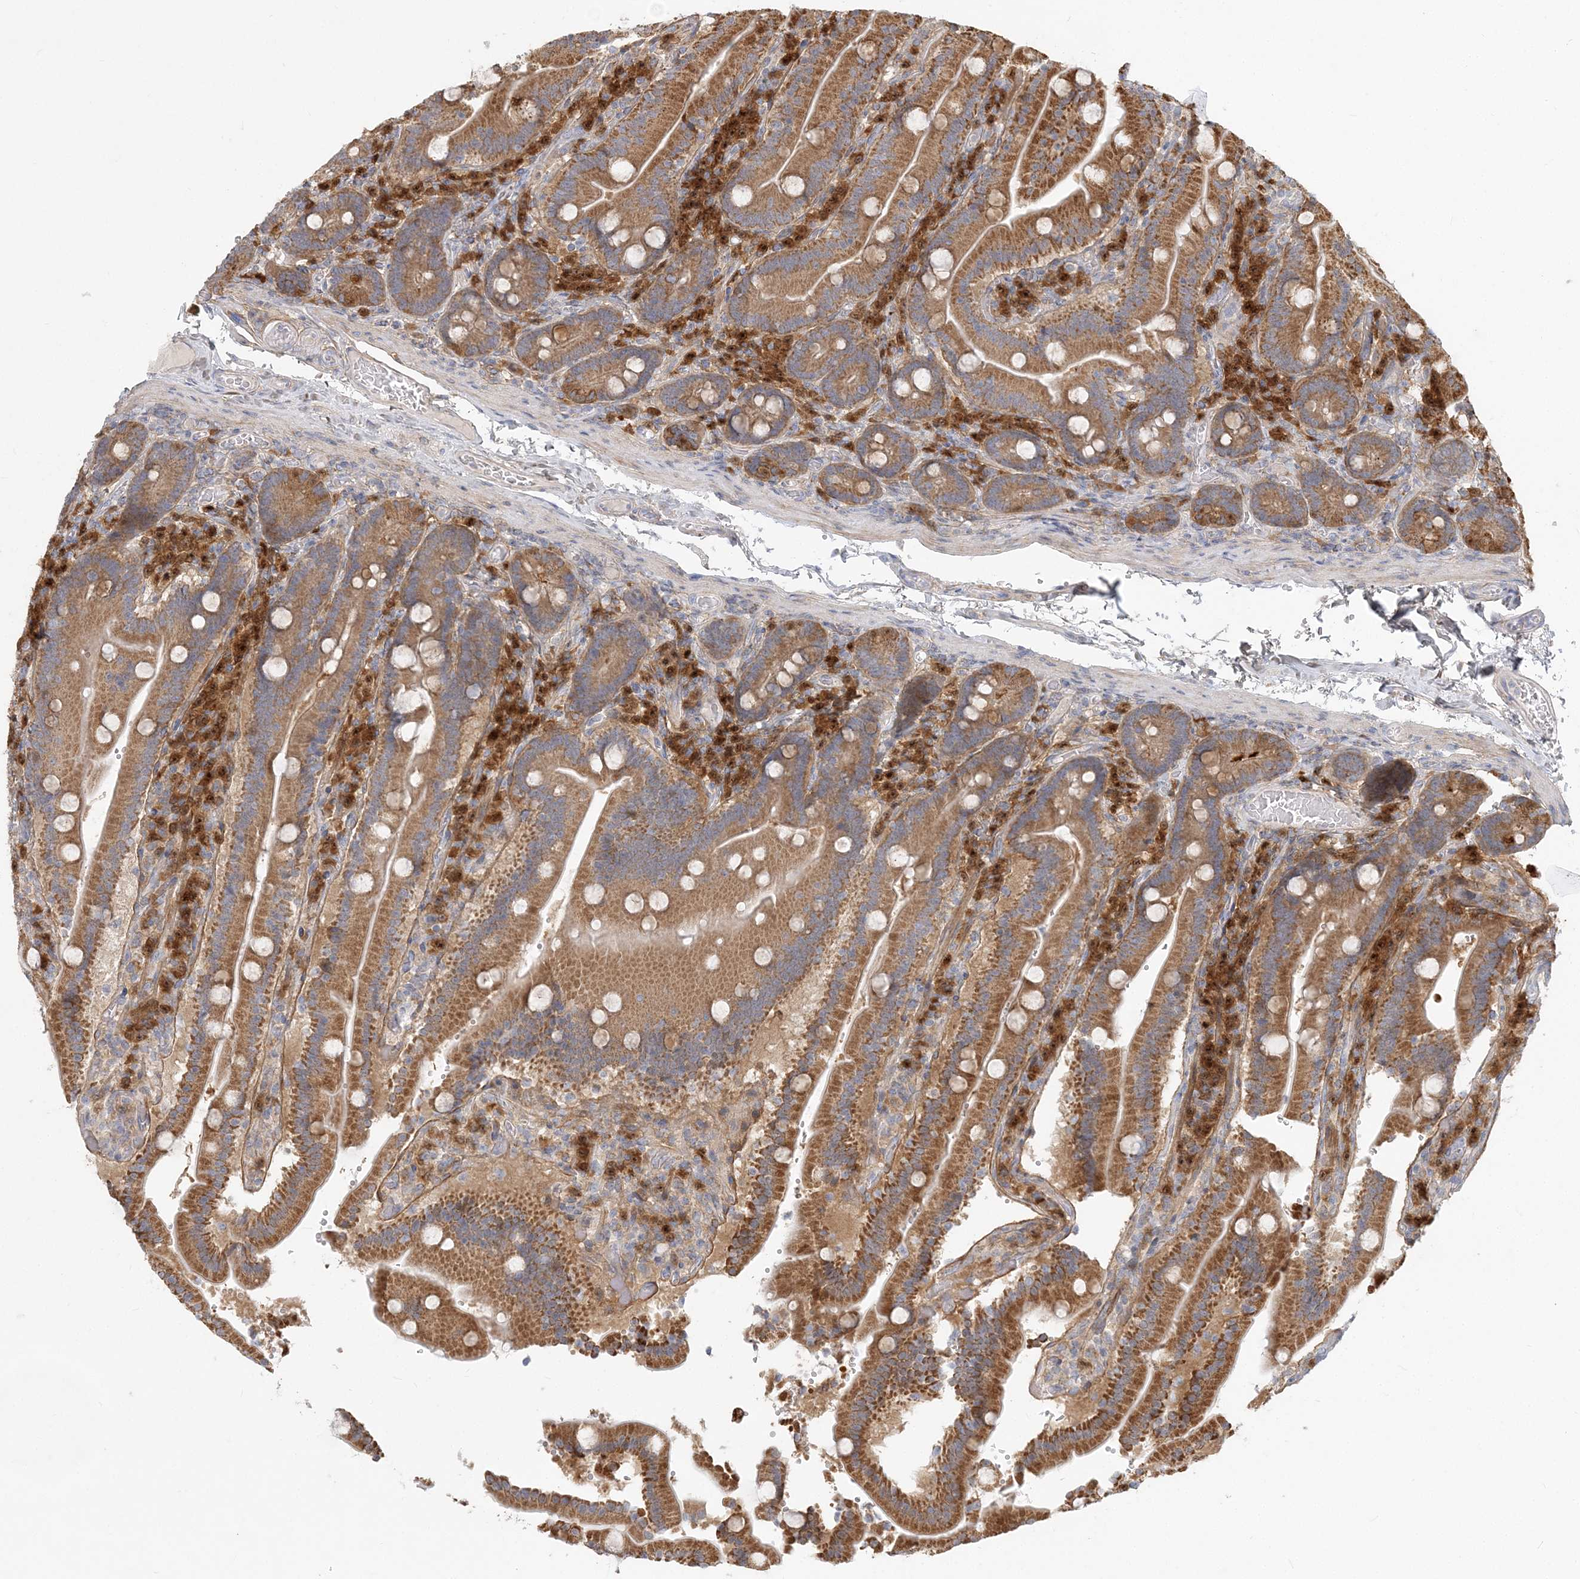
{"staining": {"intensity": "moderate", "quantity": ">75%", "location": "cytoplasmic/membranous"}, "tissue": "duodenum", "cell_type": "Glandular cells", "image_type": "normal", "snomed": [{"axis": "morphology", "description": "Normal tissue, NOS"}, {"axis": "topography", "description": "Duodenum"}], "caption": "A medium amount of moderate cytoplasmic/membranous expression is seen in about >75% of glandular cells in normal duodenum.", "gene": "GMPPA", "patient": {"sex": "female", "age": 62}}